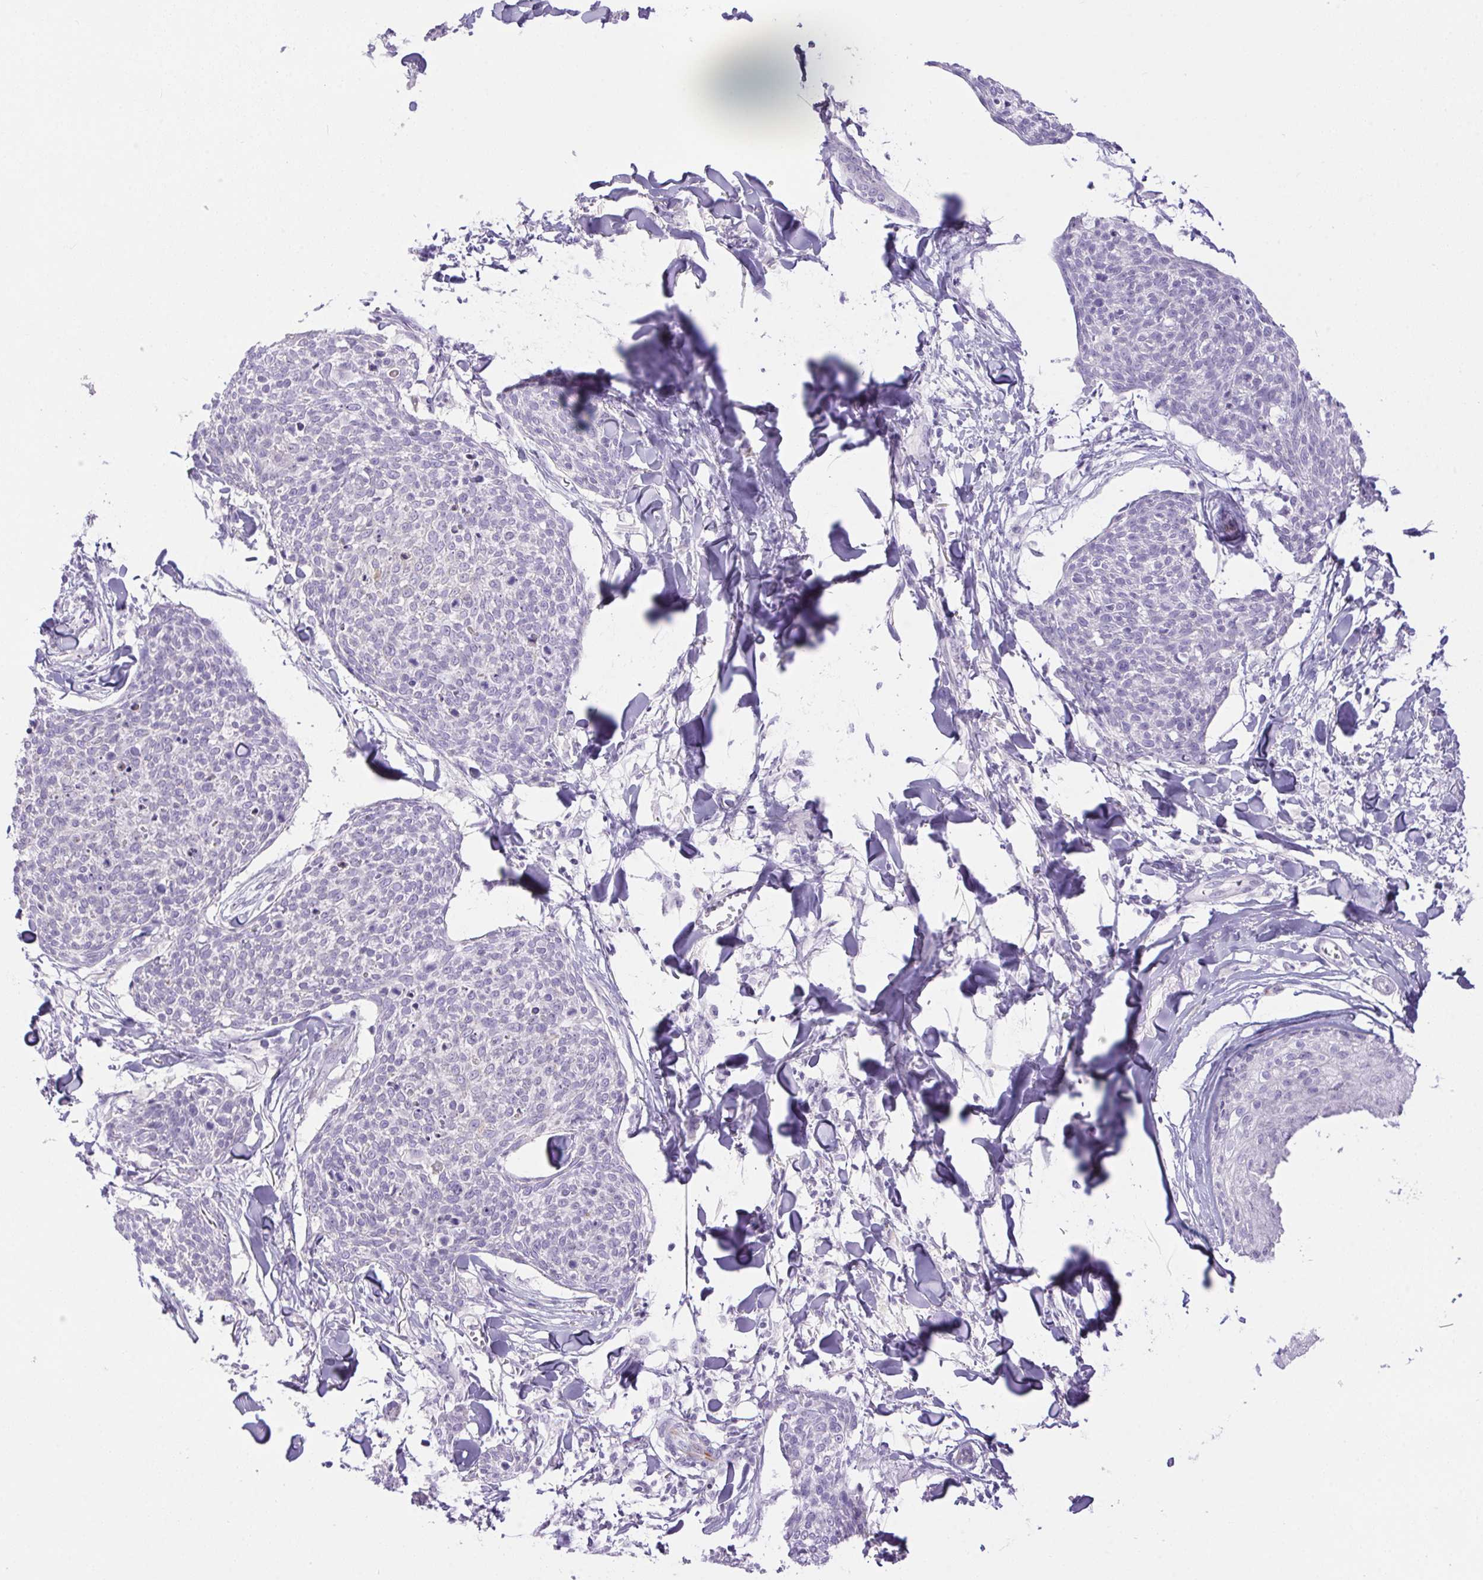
{"staining": {"intensity": "negative", "quantity": "none", "location": "none"}, "tissue": "skin cancer", "cell_type": "Tumor cells", "image_type": "cancer", "snomed": [{"axis": "morphology", "description": "Squamous cell carcinoma, NOS"}, {"axis": "topography", "description": "Skin"}, {"axis": "topography", "description": "Vulva"}], "caption": "This histopathology image is of skin squamous cell carcinoma stained with immunohistochemistry (IHC) to label a protein in brown with the nuclei are counter-stained blue. There is no expression in tumor cells.", "gene": "ERP27", "patient": {"sex": "female", "age": 75}}